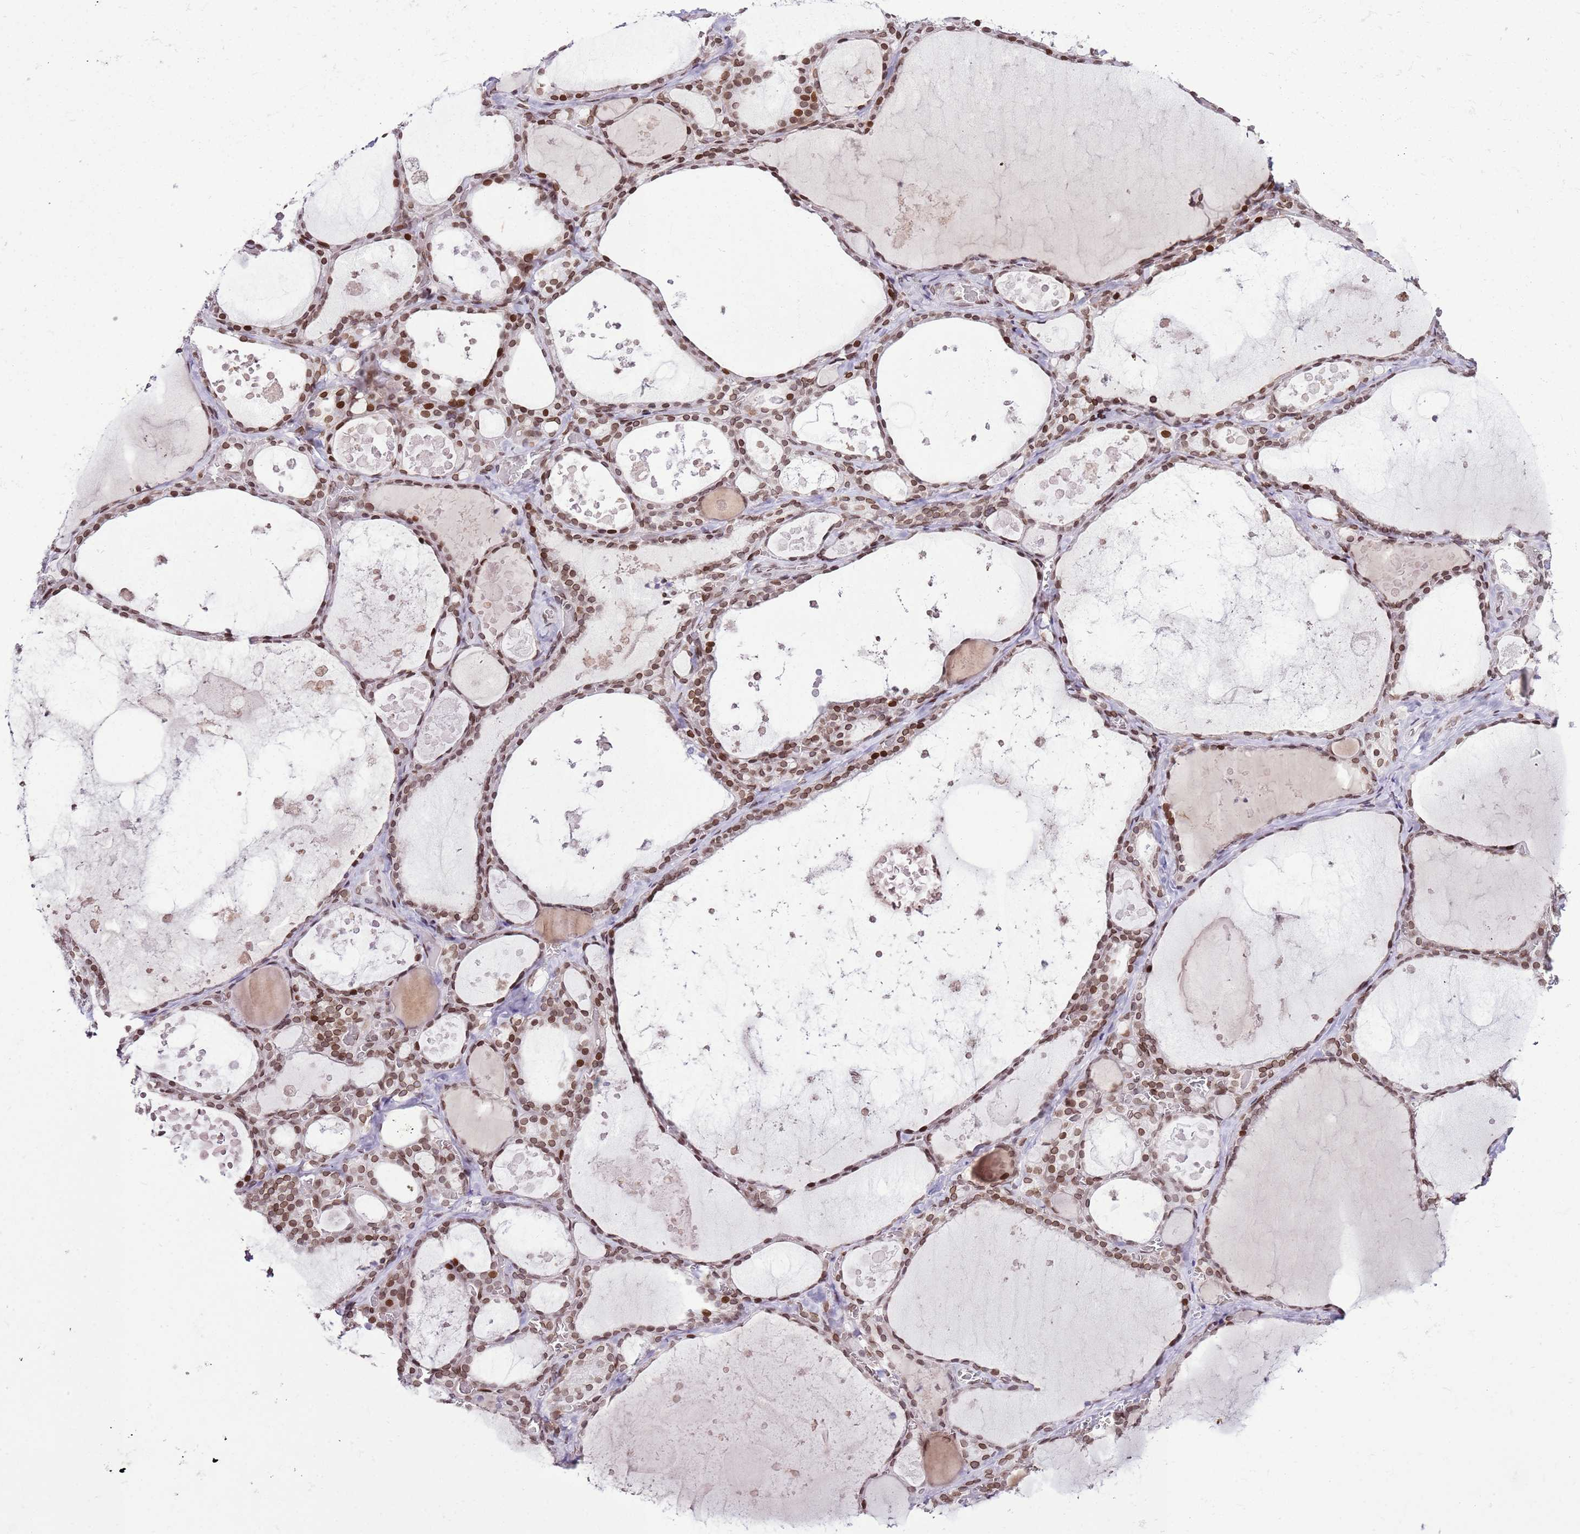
{"staining": {"intensity": "moderate", "quantity": ">75%", "location": "cytoplasmic/membranous,nuclear"}, "tissue": "thyroid gland", "cell_type": "Glandular cells", "image_type": "normal", "snomed": [{"axis": "morphology", "description": "Normal tissue, NOS"}, {"axis": "topography", "description": "Thyroid gland"}], "caption": "There is medium levels of moderate cytoplasmic/membranous,nuclear staining in glandular cells of unremarkable thyroid gland, as demonstrated by immunohistochemical staining (brown color).", "gene": "POU6F1", "patient": {"sex": "male", "age": 56}}